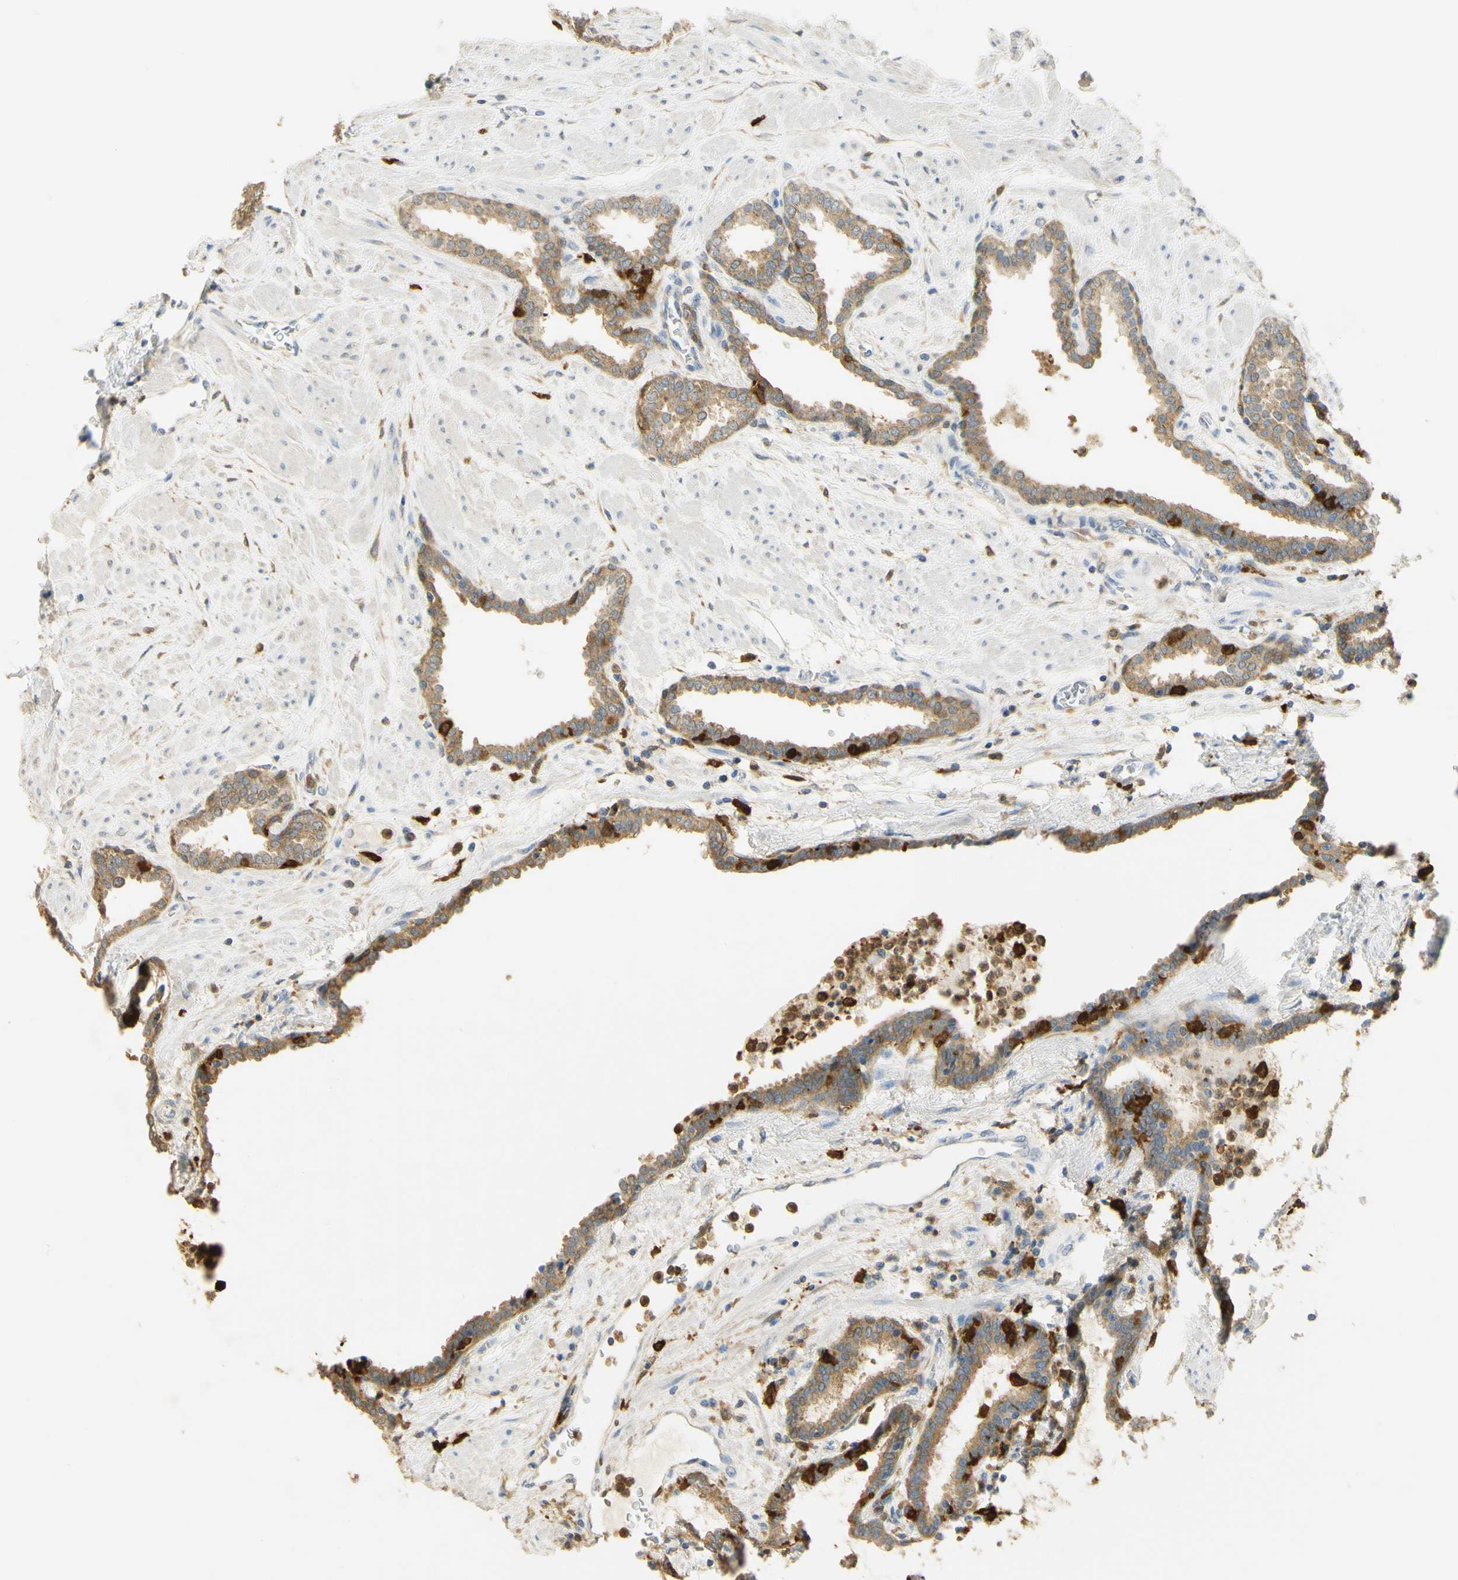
{"staining": {"intensity": "moderate", "quantity": ">75%", "location": "cytoplasmic/membranous"}, "tissue": "prostate", "cell_type": "Glandular cells", "image_type": "normal", "snomed": [{"axis": "morphology", "description": "Normal tissue, NOS"}, {"axis": "topography", "description": "Prostate"}], "caption": "Immunohistochemistry (IHC) (DAB (3,3'-diaminobenzidine)) staining of normal prostate shows moderate cytoplasmic/membranous protein positivity in about >75% of glandular cells.", "gene": "PAK1", "patient": {"sex": "male", "age": 51}}